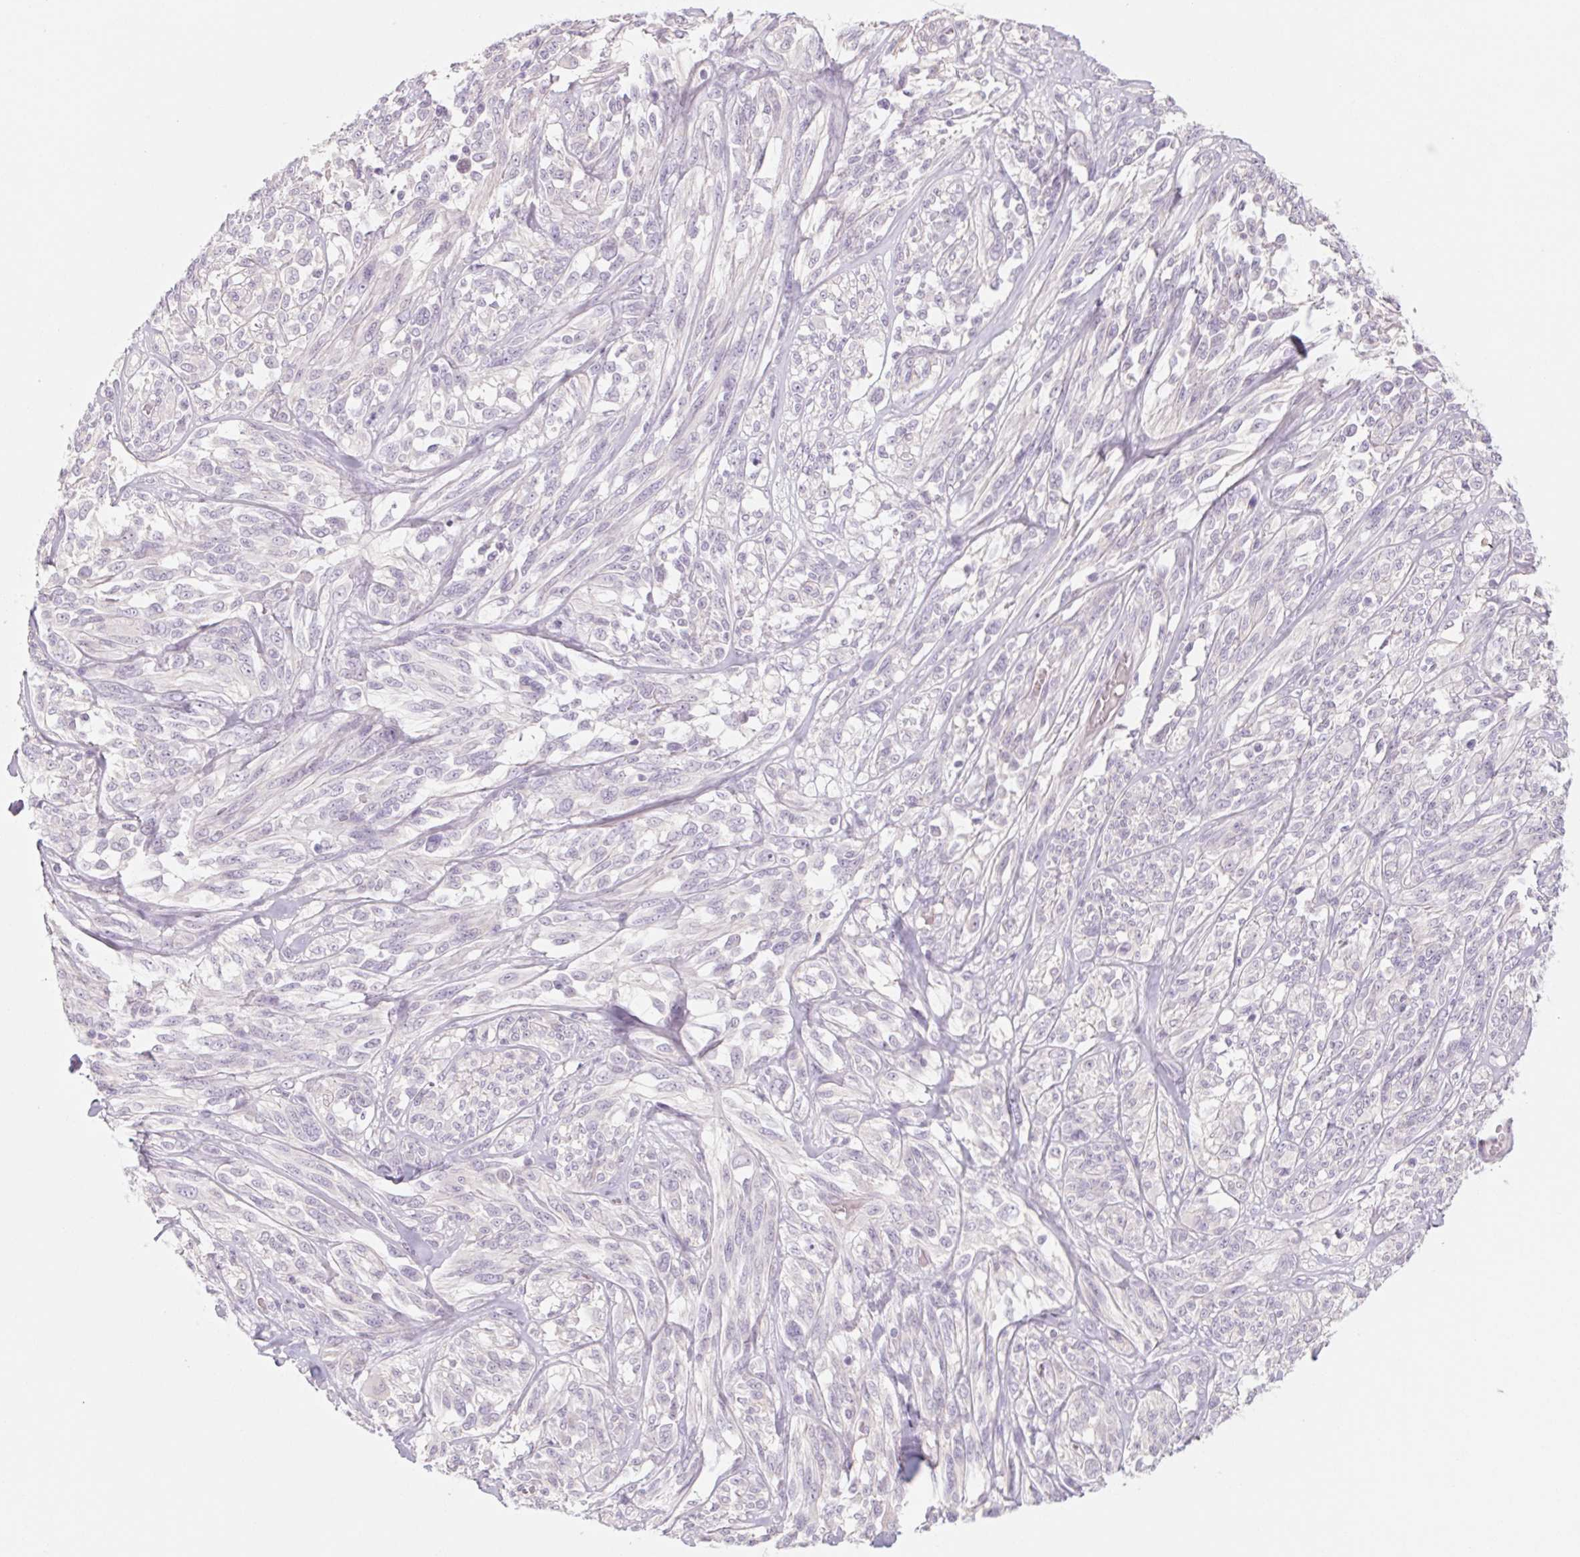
{"staining": {"intensity": "negative", "quantity": "none", "location": "none"}, "tissue": "melanoma", "cell_type": "Tumor cells", "image_type": "cancer", "snomed": [{"axis": "morphology", "description": "Malignant melanoma, NOS"}, {"axis": "topography", "description": "Skin"}], "caption": "This is a histopathology image of immunohistochemistry (IHC) staining of malignant melanoma, which shows no staining in tumor cells.", "gene": "POU1F1", "patient": {"sex": "female", "age": 91}}